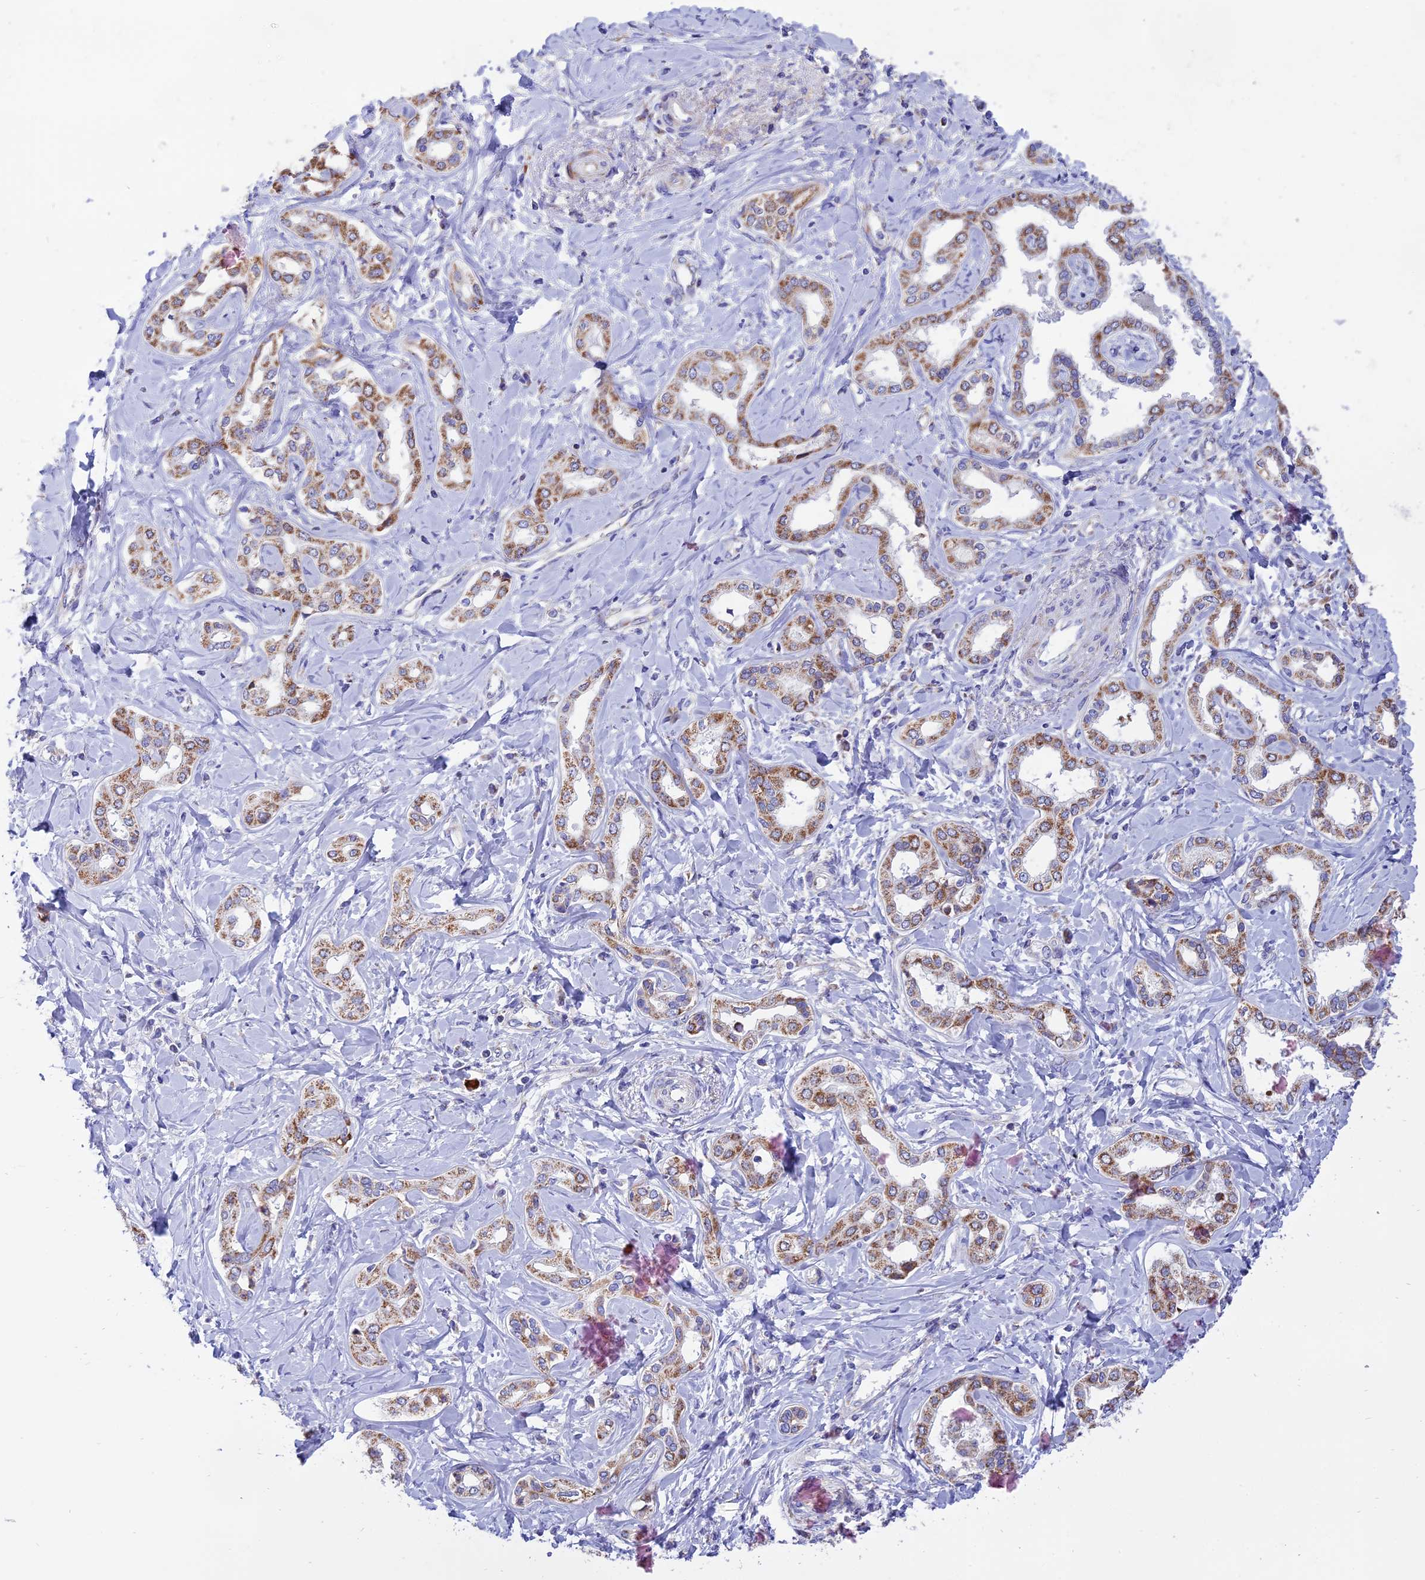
{"staining": {"intensity": "moderate", "quantity": ">75%", "location": "cytoplasmic/membranous"}, "tissue": "liver cancer", "cell_type": "Tumor cells", "image_type": "cancer", "snomed": [{"axis": "morphology", "description": "Cholangiocarcinoma"}, {"axis": "topography", "description": "Liver"}], "caption": "Human liver cancer (cholangiocarcinoma) stained for a protein (brown) displays moderate cytoplasmic/membranous positive positivity in about >75% of tumor cells.", "gene": "MRPS34", "patient": {"sex": "female", "age": 77}}